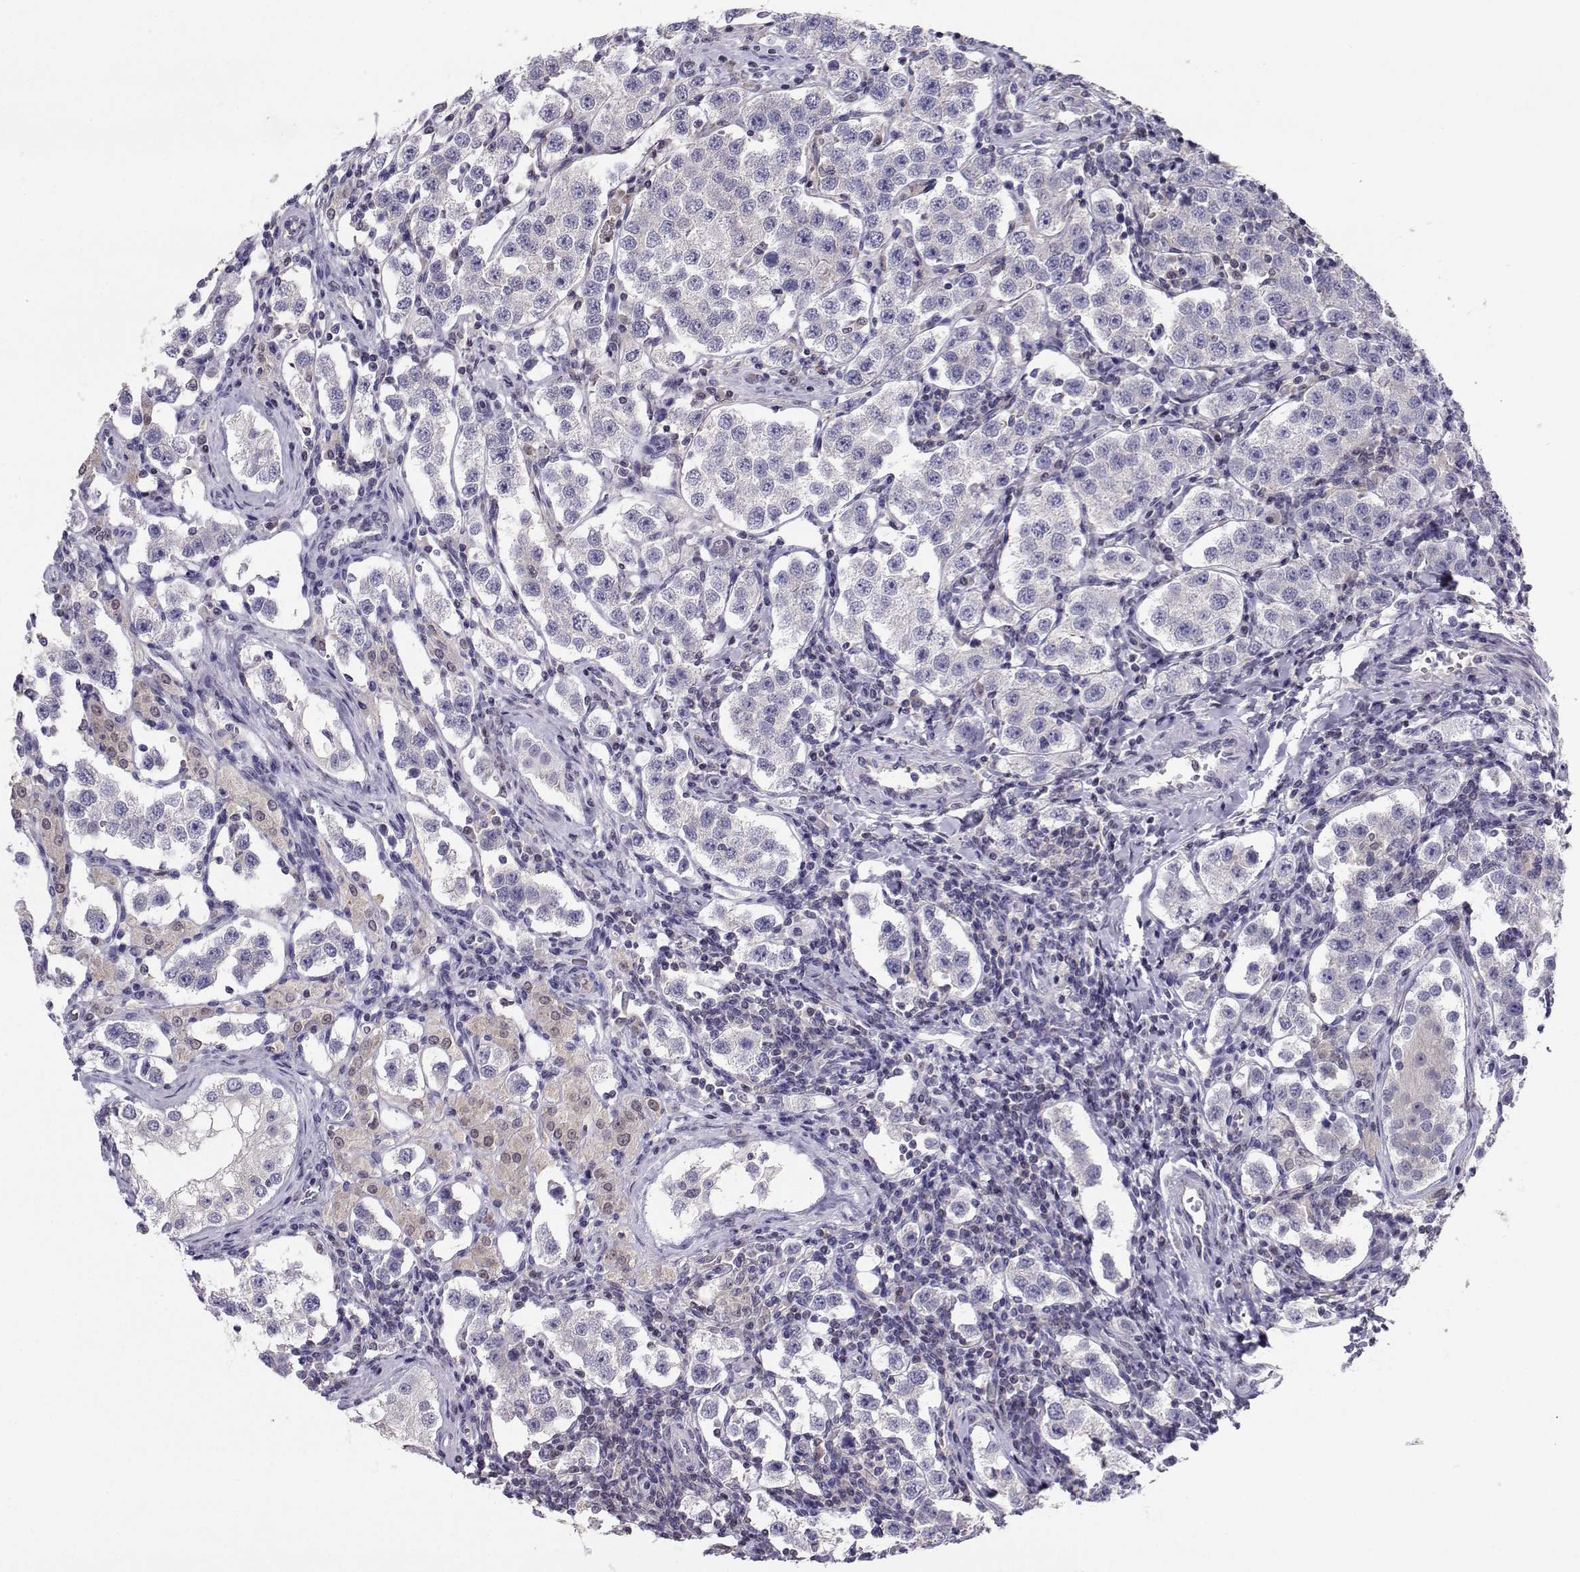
{"staining": {"intensity": "negative", "quantity": "none", "location": "none"}, "tissue": "testis cancer", "cell_type": "Tumor cells", "image_type": "cancer", "snomed": [{"axis": "morphology", "description": "Seminoma, NOS"}, {"axis": "topography", "description": "Testis"}], "caption": "The immunohistochemistry (IHC) micrograph has no significant staining in tumor cells of testis seminoma tissue.", "gene": "PGK1", "patient": {"sex": "male", "age": 37}}